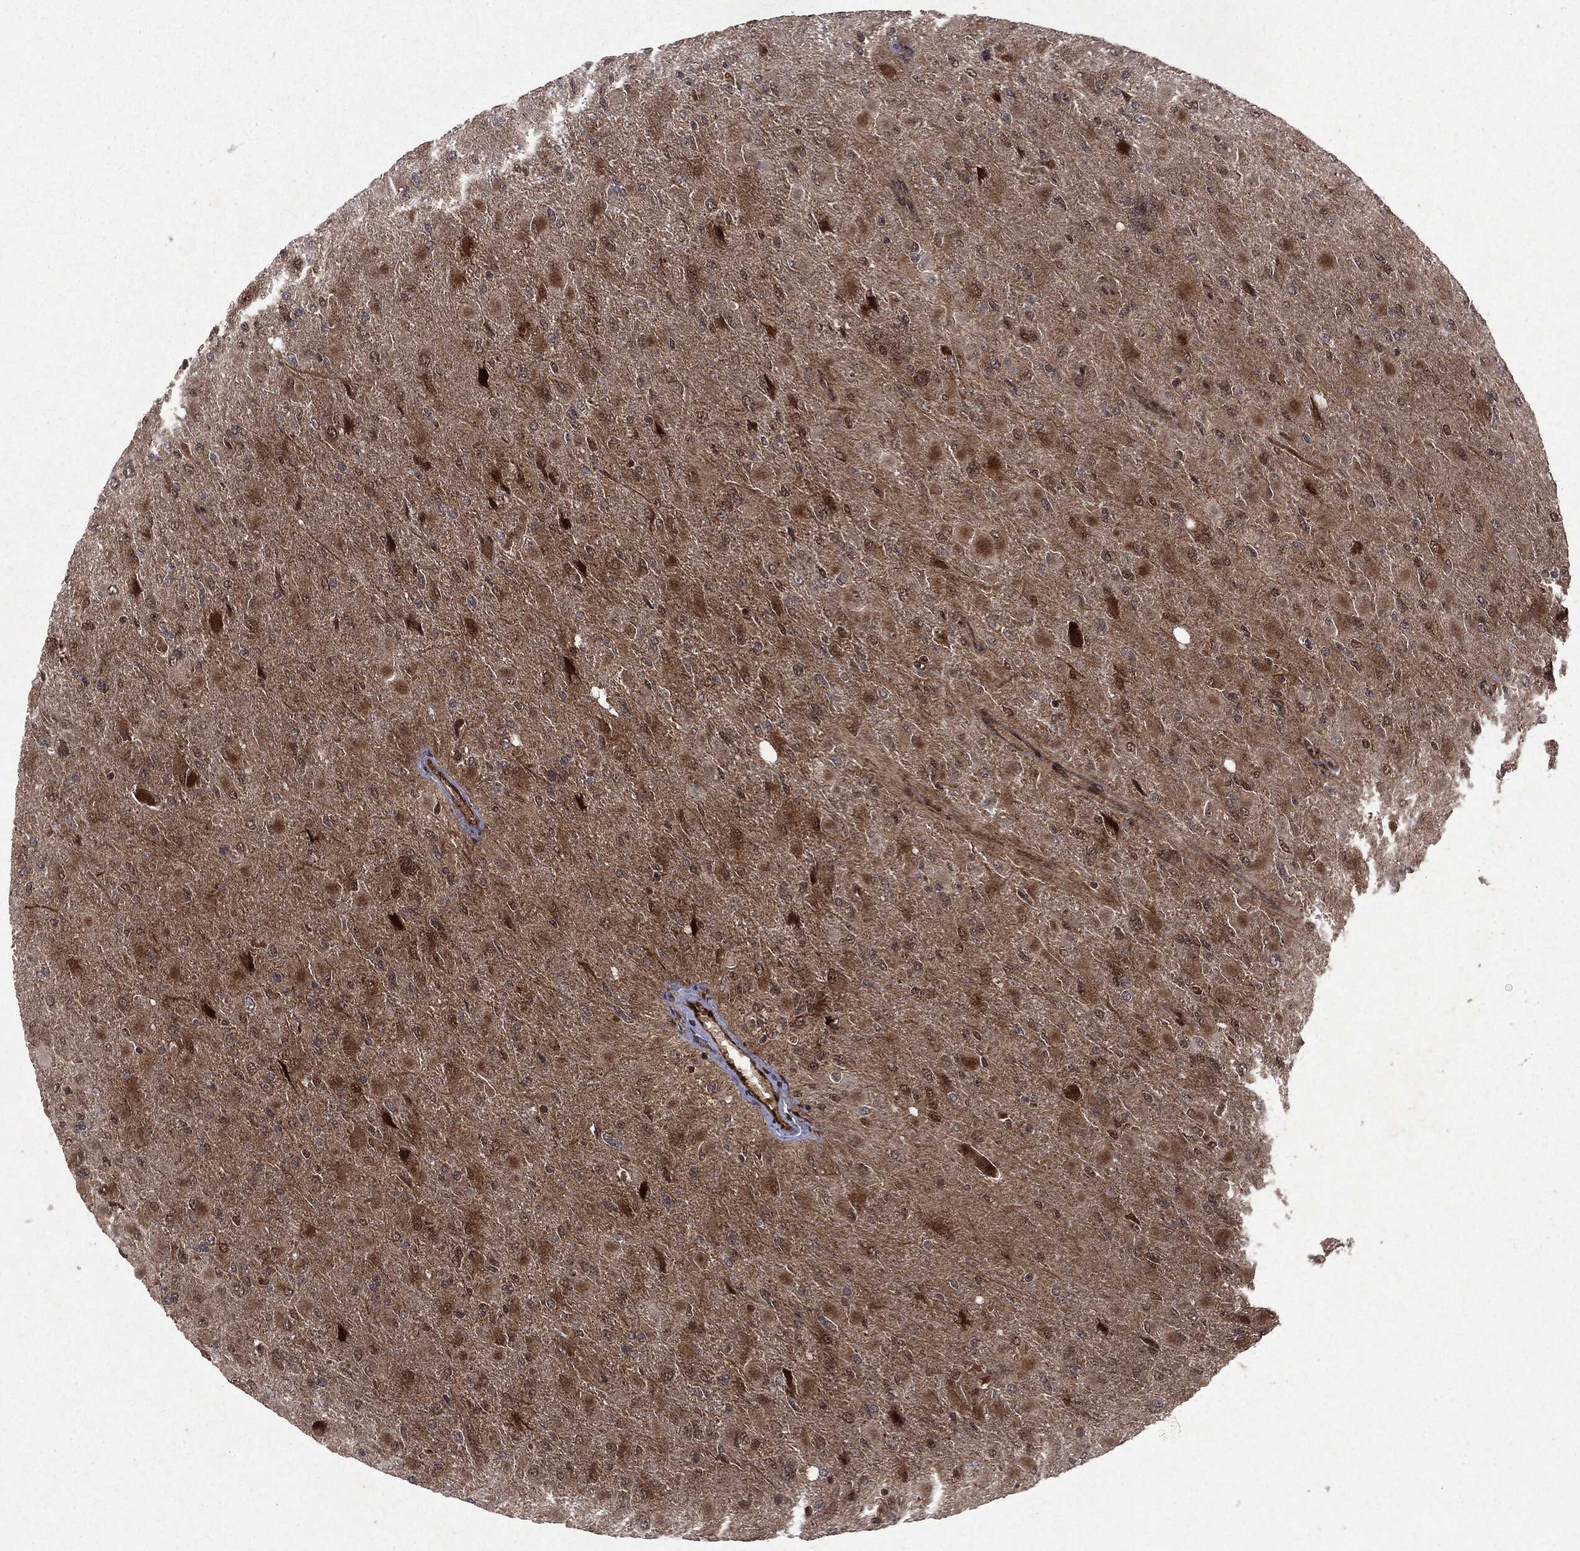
{"staining": {"intensity": "moderate", "quantity": ">75%", "location": "cytoplasmic/membranous"}, "tissue": "glioma", "cell_type": "Tumor cells", "image_type": "cancer", "snomed": [{"axis": "morphology", "description": "Glioma, malignant, High grade"}, {"axis": "topography", "description": "Cerebral cortex"}], "caption": "Glioma stained with immunohistochemistry (IHC) reveals moderate cytoplasmic/membranous expression in about >75% of tumor cells.", "gene": "OTUB1", "patient": {"sex": "female", "age": 36}}